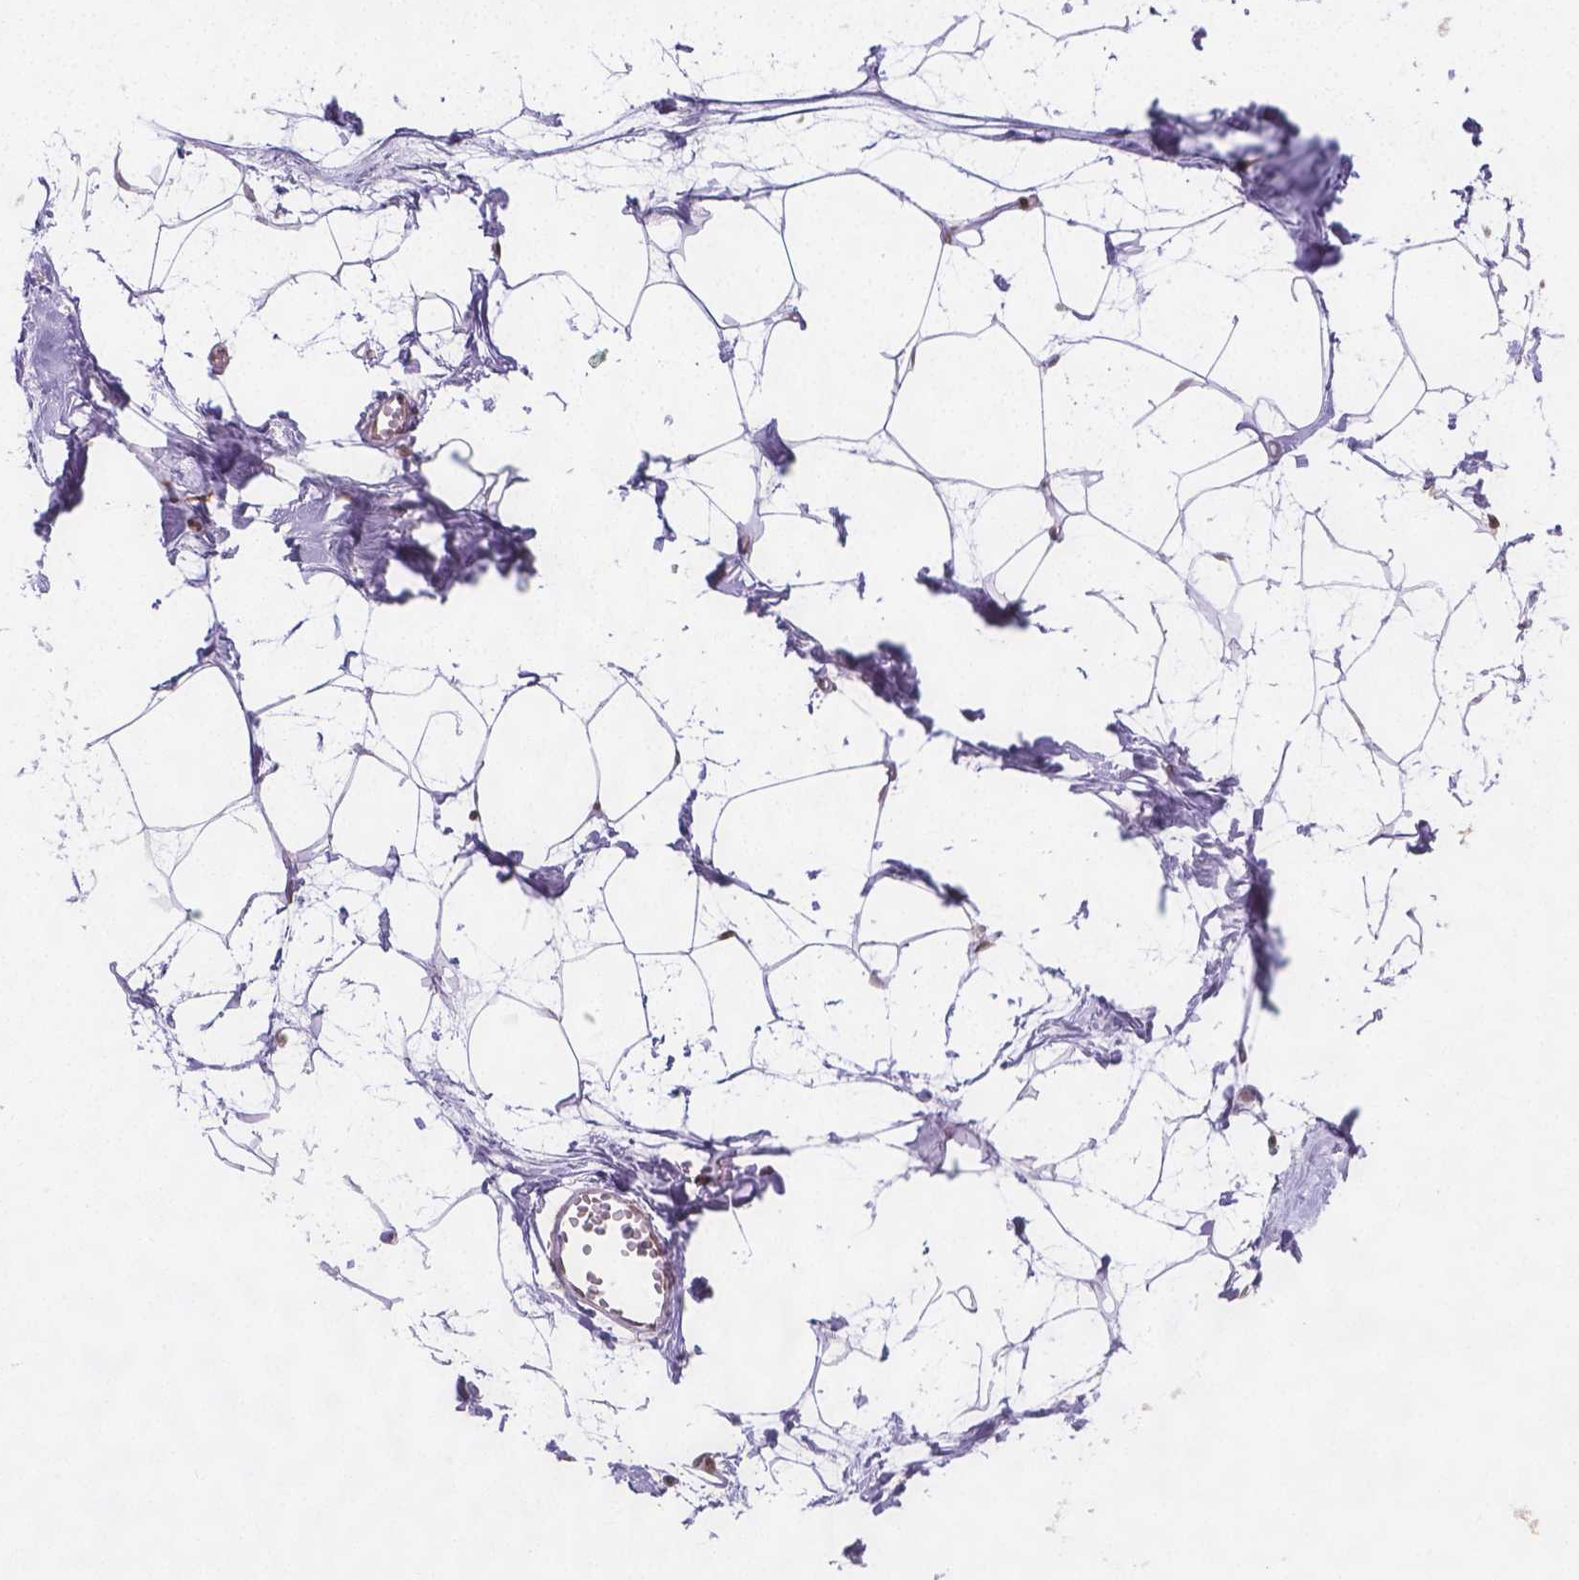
{"staining": {"intensity": "moderate", "quantity": ">75%", "location": "nuclear"}, "tissue": "breast", "cell_type": "Adipocytes", "image_type": "normal", "snomed": [{"axis": "morphology", "description": "Normal tissue, NOS"}, {"axis": "topography", "description": "Breast"}], "caption": "An IHC micrograph of normal tissue is shown. Protein staining in brown labels moderate nuclear positivity in breast within adipocytes. (DAB (3,3'-diaminobenzidine) IHC, brown staining for protein, blue staining for nuclei).", "gene": "FANCE", "patient": {"sex": "female", "age": 45}}